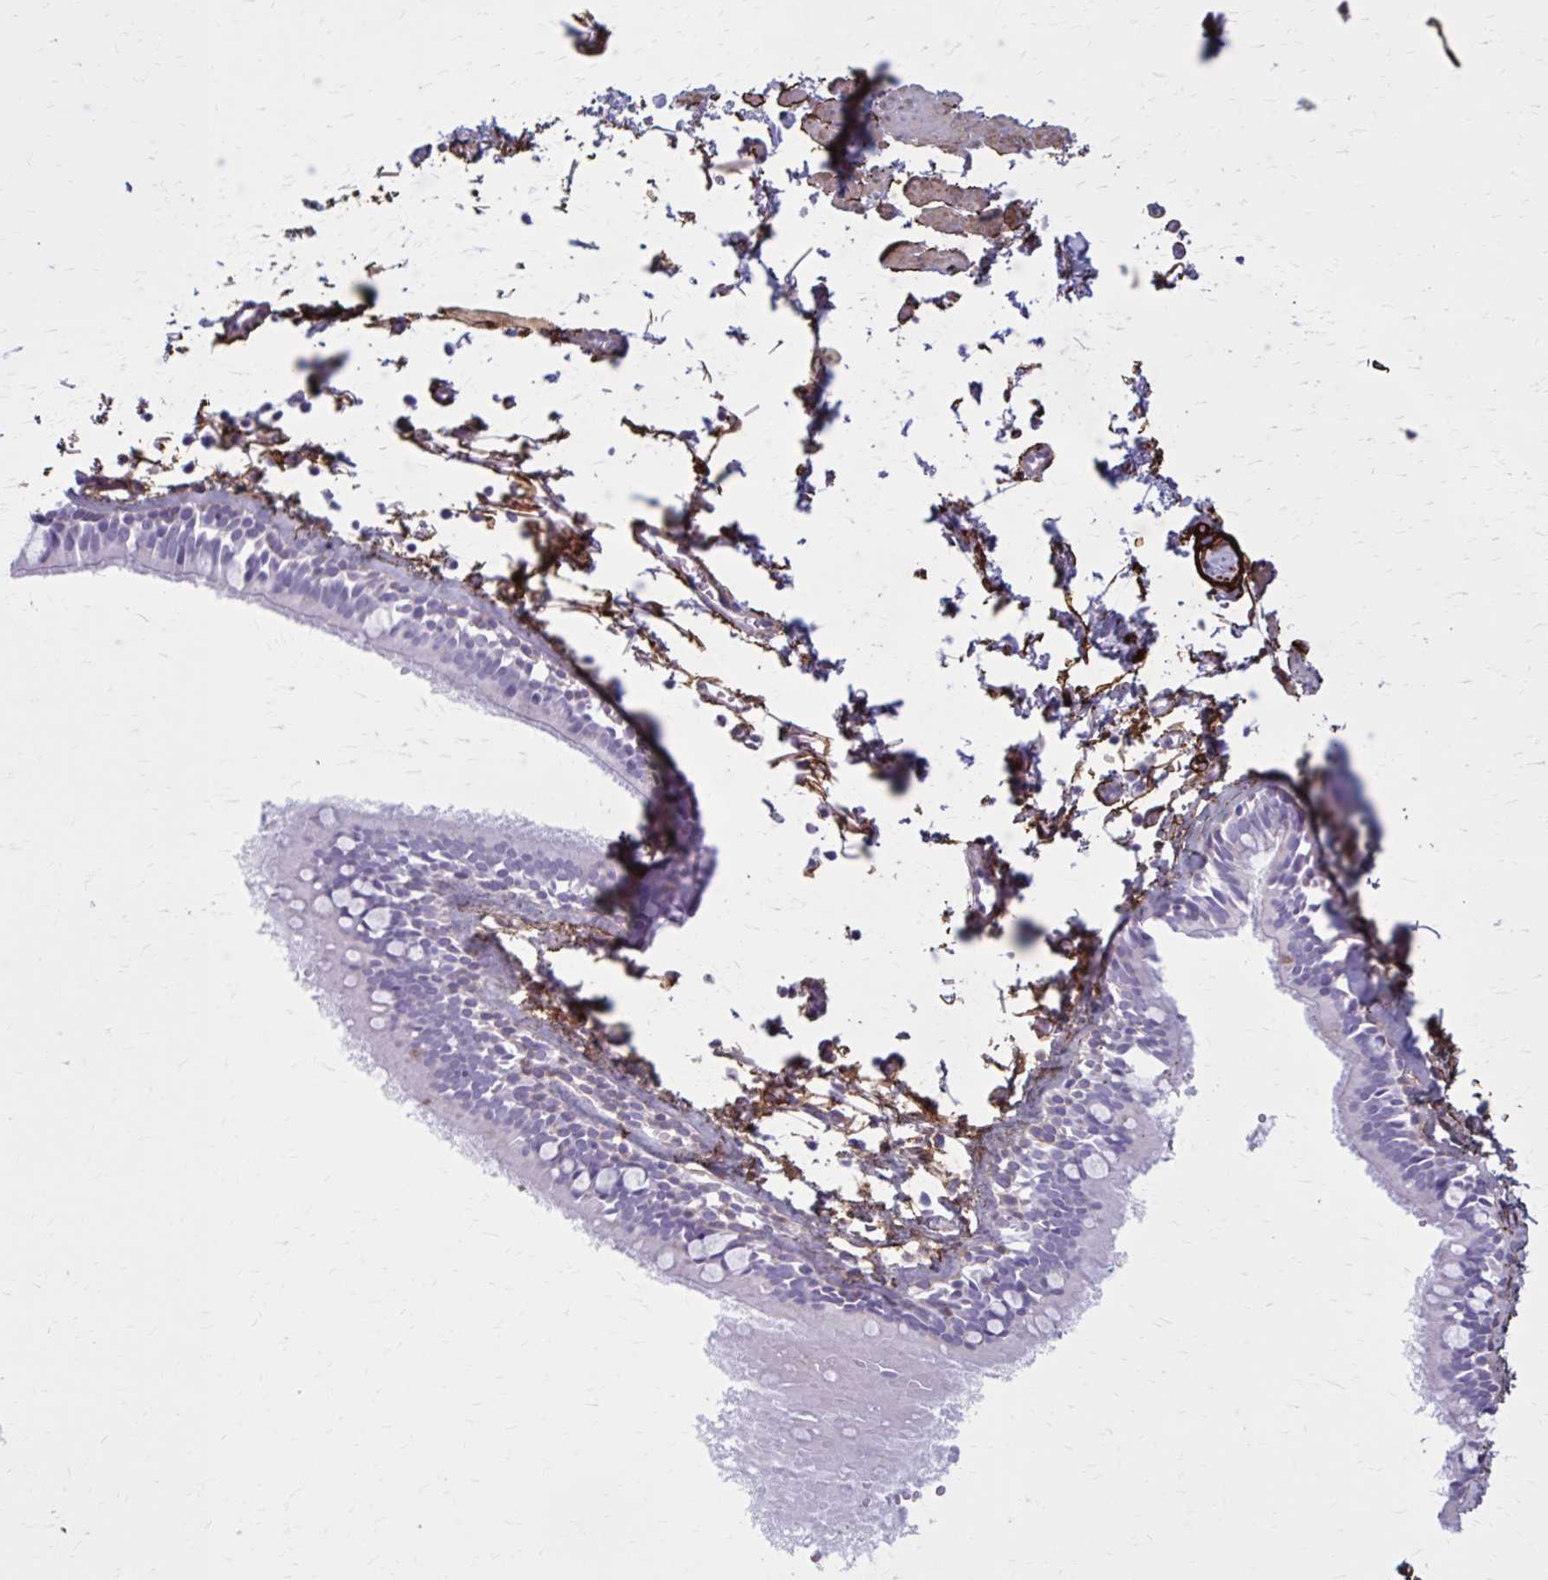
{"staining": {"intensity": "negative", "quantity": "none", "location": "none"}, "tissue": "bronchus", "cell_type": "Respiratory epithelial cells", "image_type": "normal", "snomed": [{"axis": "morphology", "description": "Normal tissue, NOS"}, {"axis": "topography", "description": "Cartilage tissue"}, {"axis": "topography", "description": "Bronchus"}, {"axis": "topography", "description": "Peripheral nerve tissue"}], "caption": "The histopathology image shows no significant expression in respiratory epithelial cells of bronchus.", "gene": "AKAP12", "patient": {"sex": "female", "age": 59}}